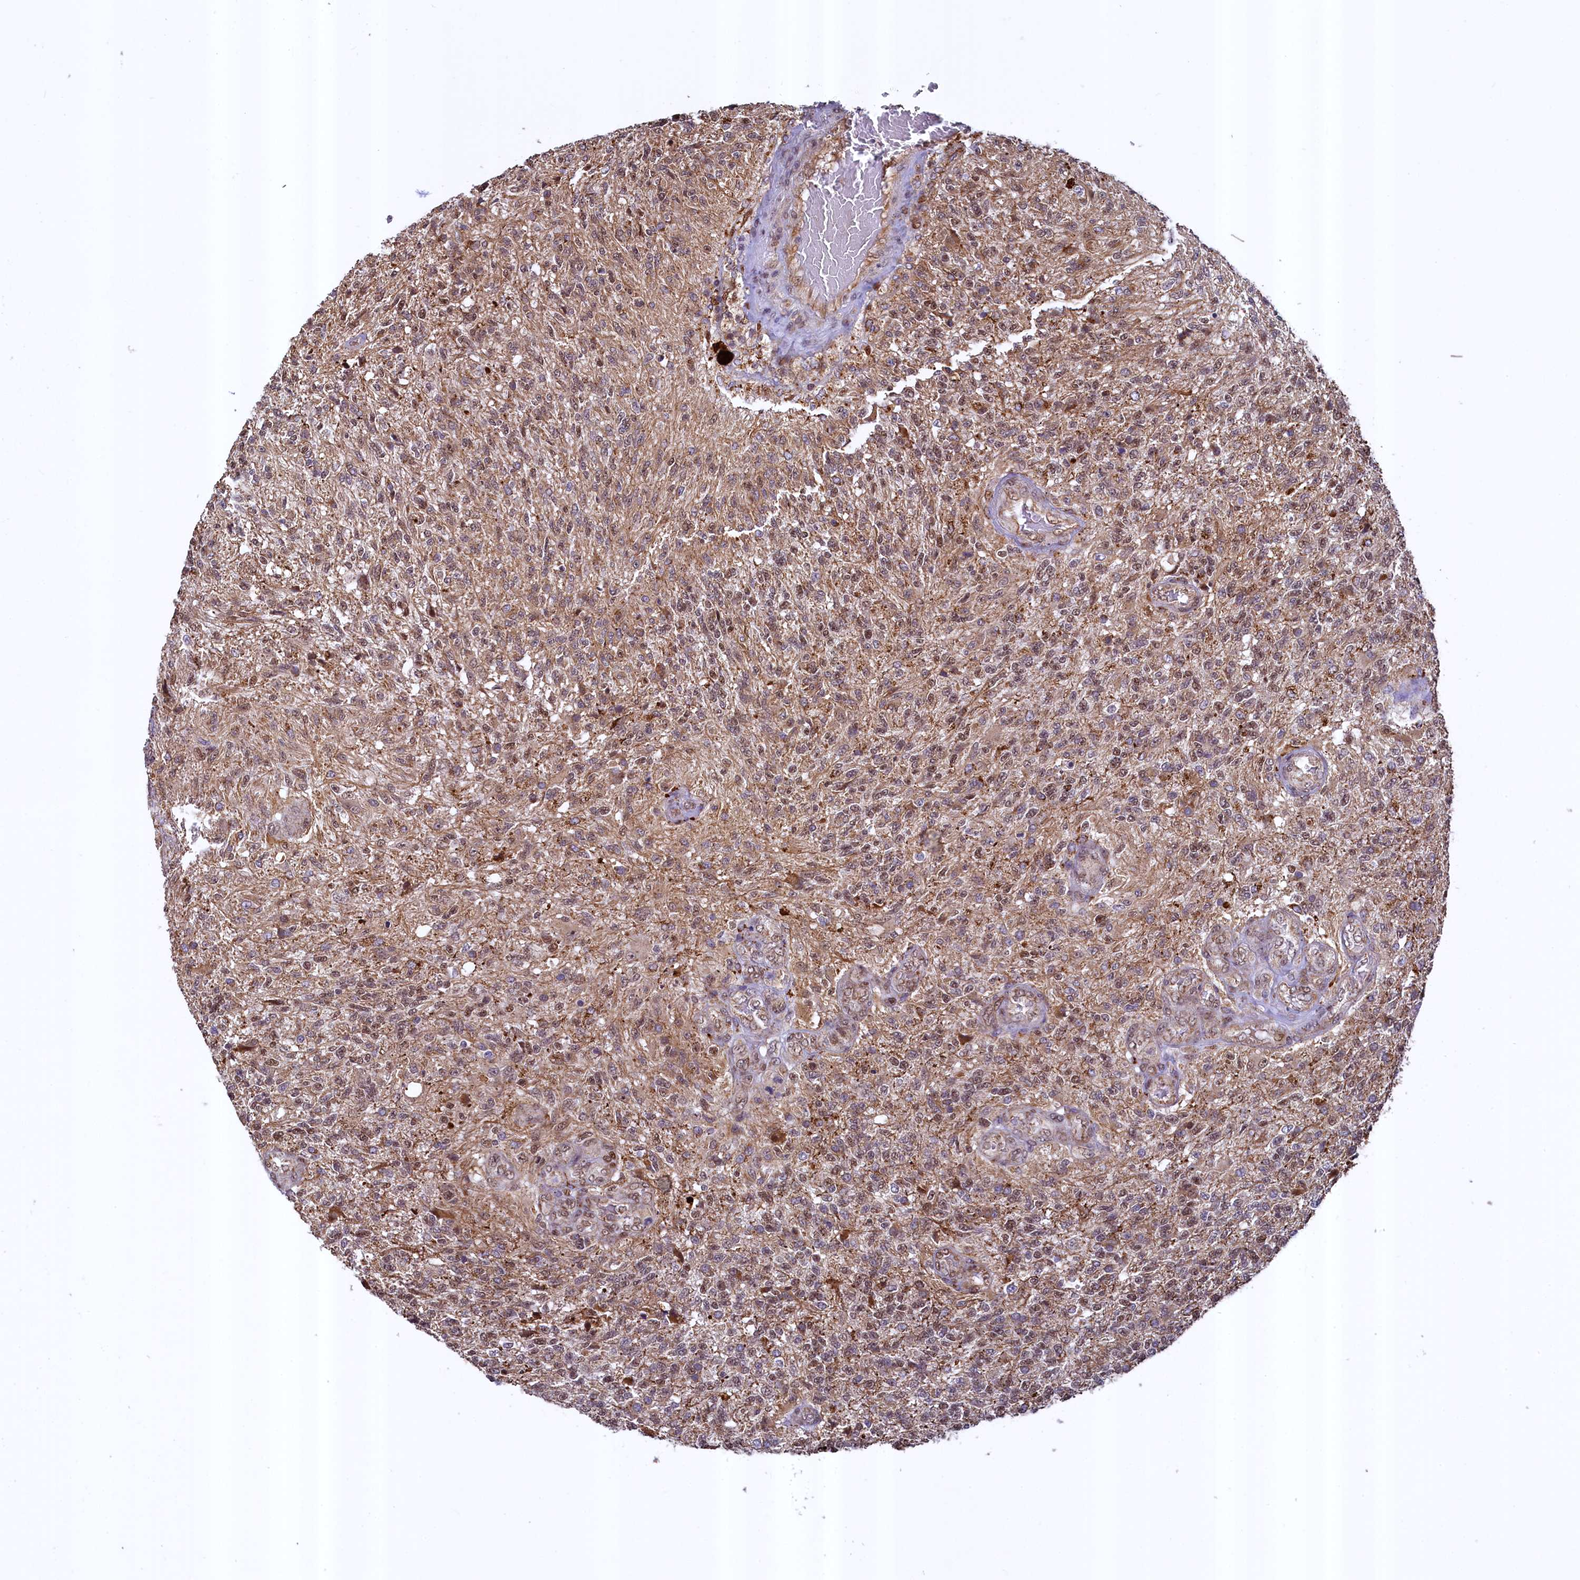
{"staining": {"intensity": "moderate", "quantity": "25%-75%", "location": "cytoplasmic/membranous,nuclear"}, "tissue": "glioma", "cell_type": "Tumor cells", "image_type": "cancer", "snomed": [{"axis": "morphology", "description": "Glioma, malignant, High grade"}, {"axis": "topography", "description": "Brain"}], "caption": "Tumor cells show medium levels of moderate cytoplasmic/membranous and nuclear expression in about 25%-75% of cells in glioma.", "gene": "ZNF577", "patient": {"sex": "male", "age": 56}}